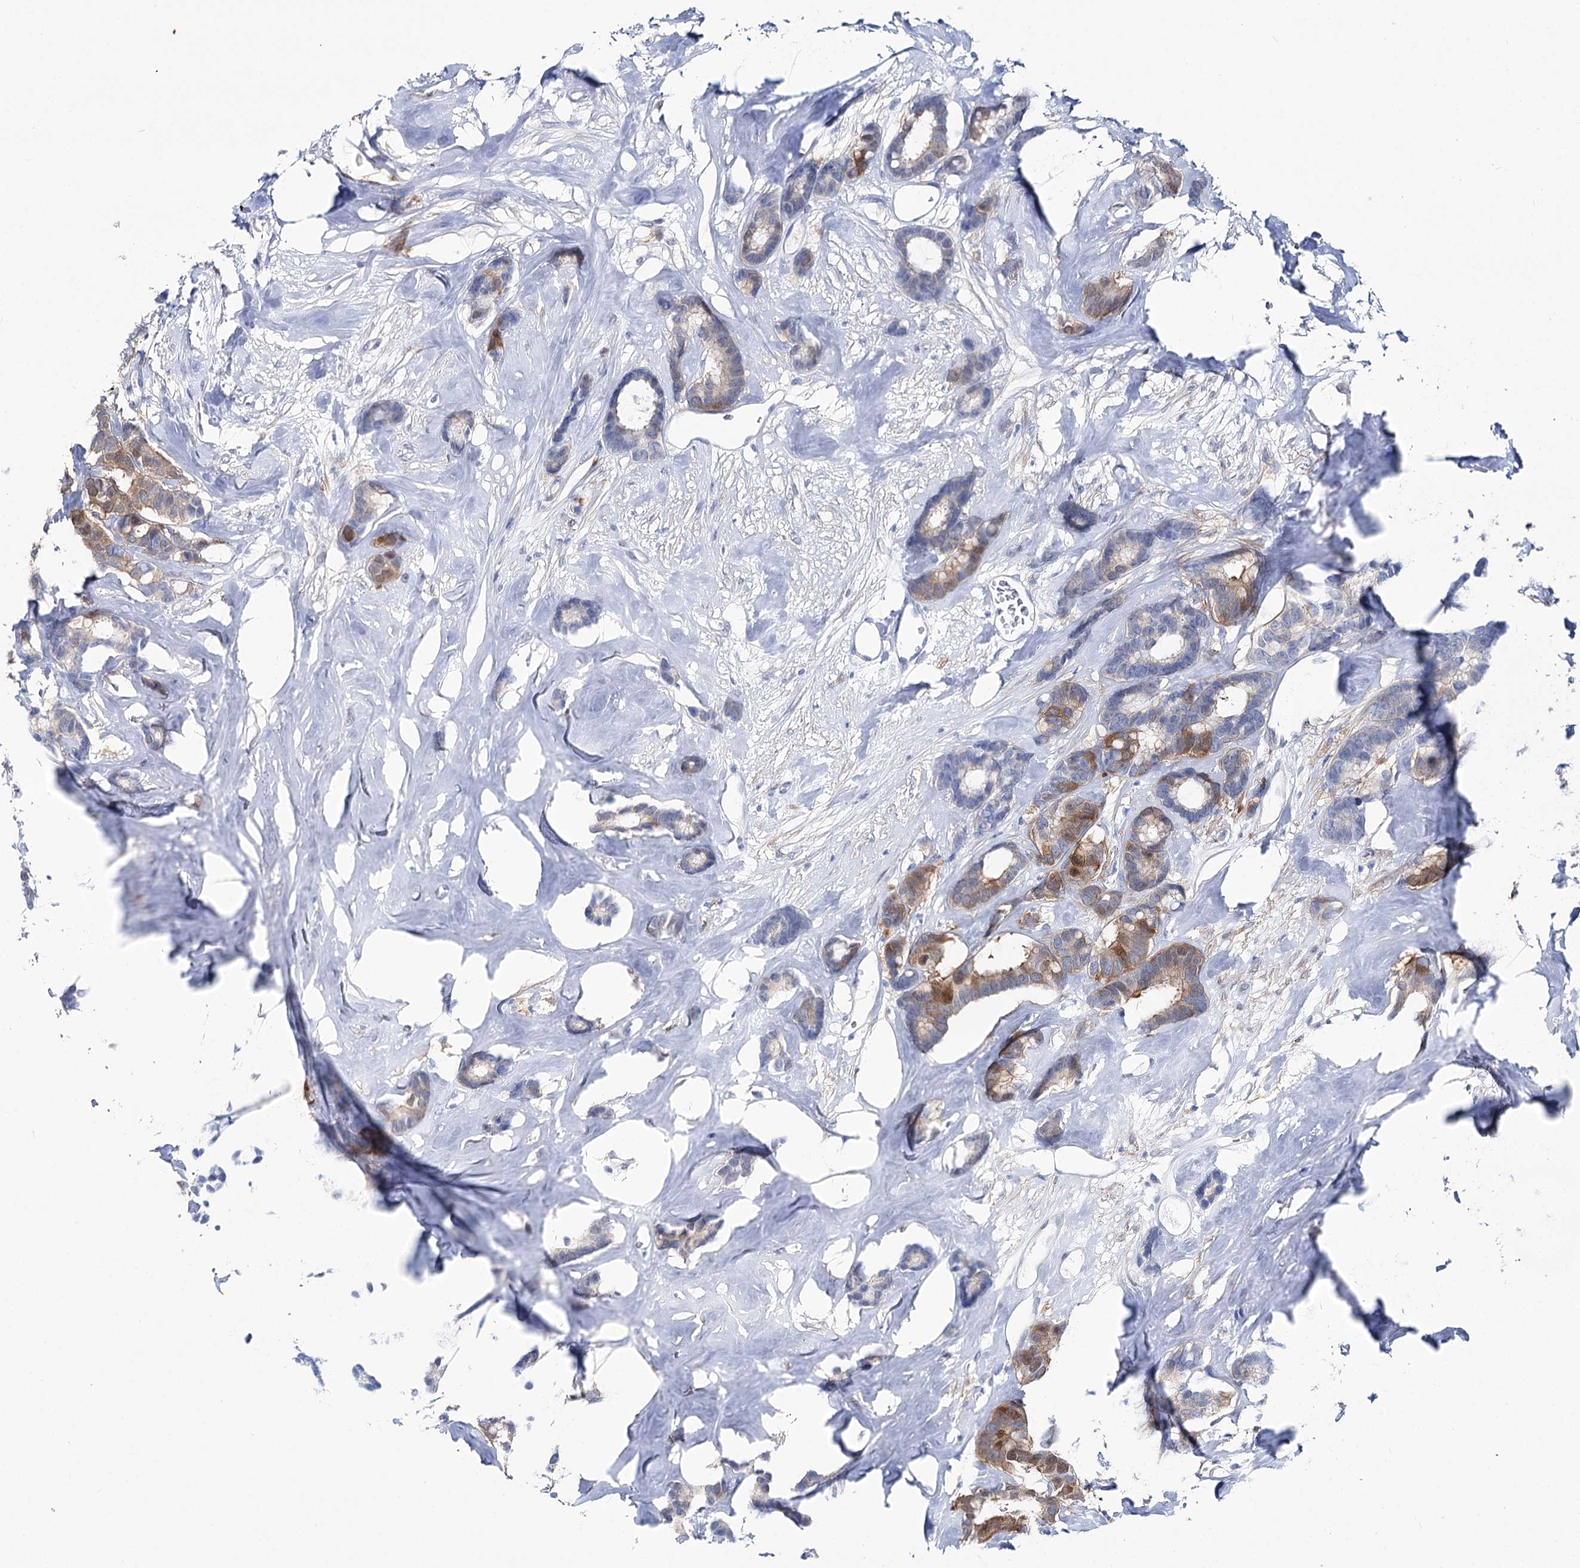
{"staining": {"intensity": "strong", "quantity": "25%-75%", "location": "cytoplasmic/membranous"}, "tissue": "breast cancer", "cell_type": "Tumor cells", "image_type": "cancer", "snomed": [{"axis": "morphology", "description": "Duct carcinoma"}, {"axis": "topography", "description": "Breast"}], "caption": "A micrograph of breast cancer (invasive ductal carcinoma) stained for a protein displays strong cytoplasmic/membranous brown staining in tumor cells. The staining was performed using DAB to visualize the protein expression in brown, while the nuclei were stained in blue with hematoxylin (Magnification: 20x).", "gene": "UGDH", "patient": {"sex": "female", "age": 87}}